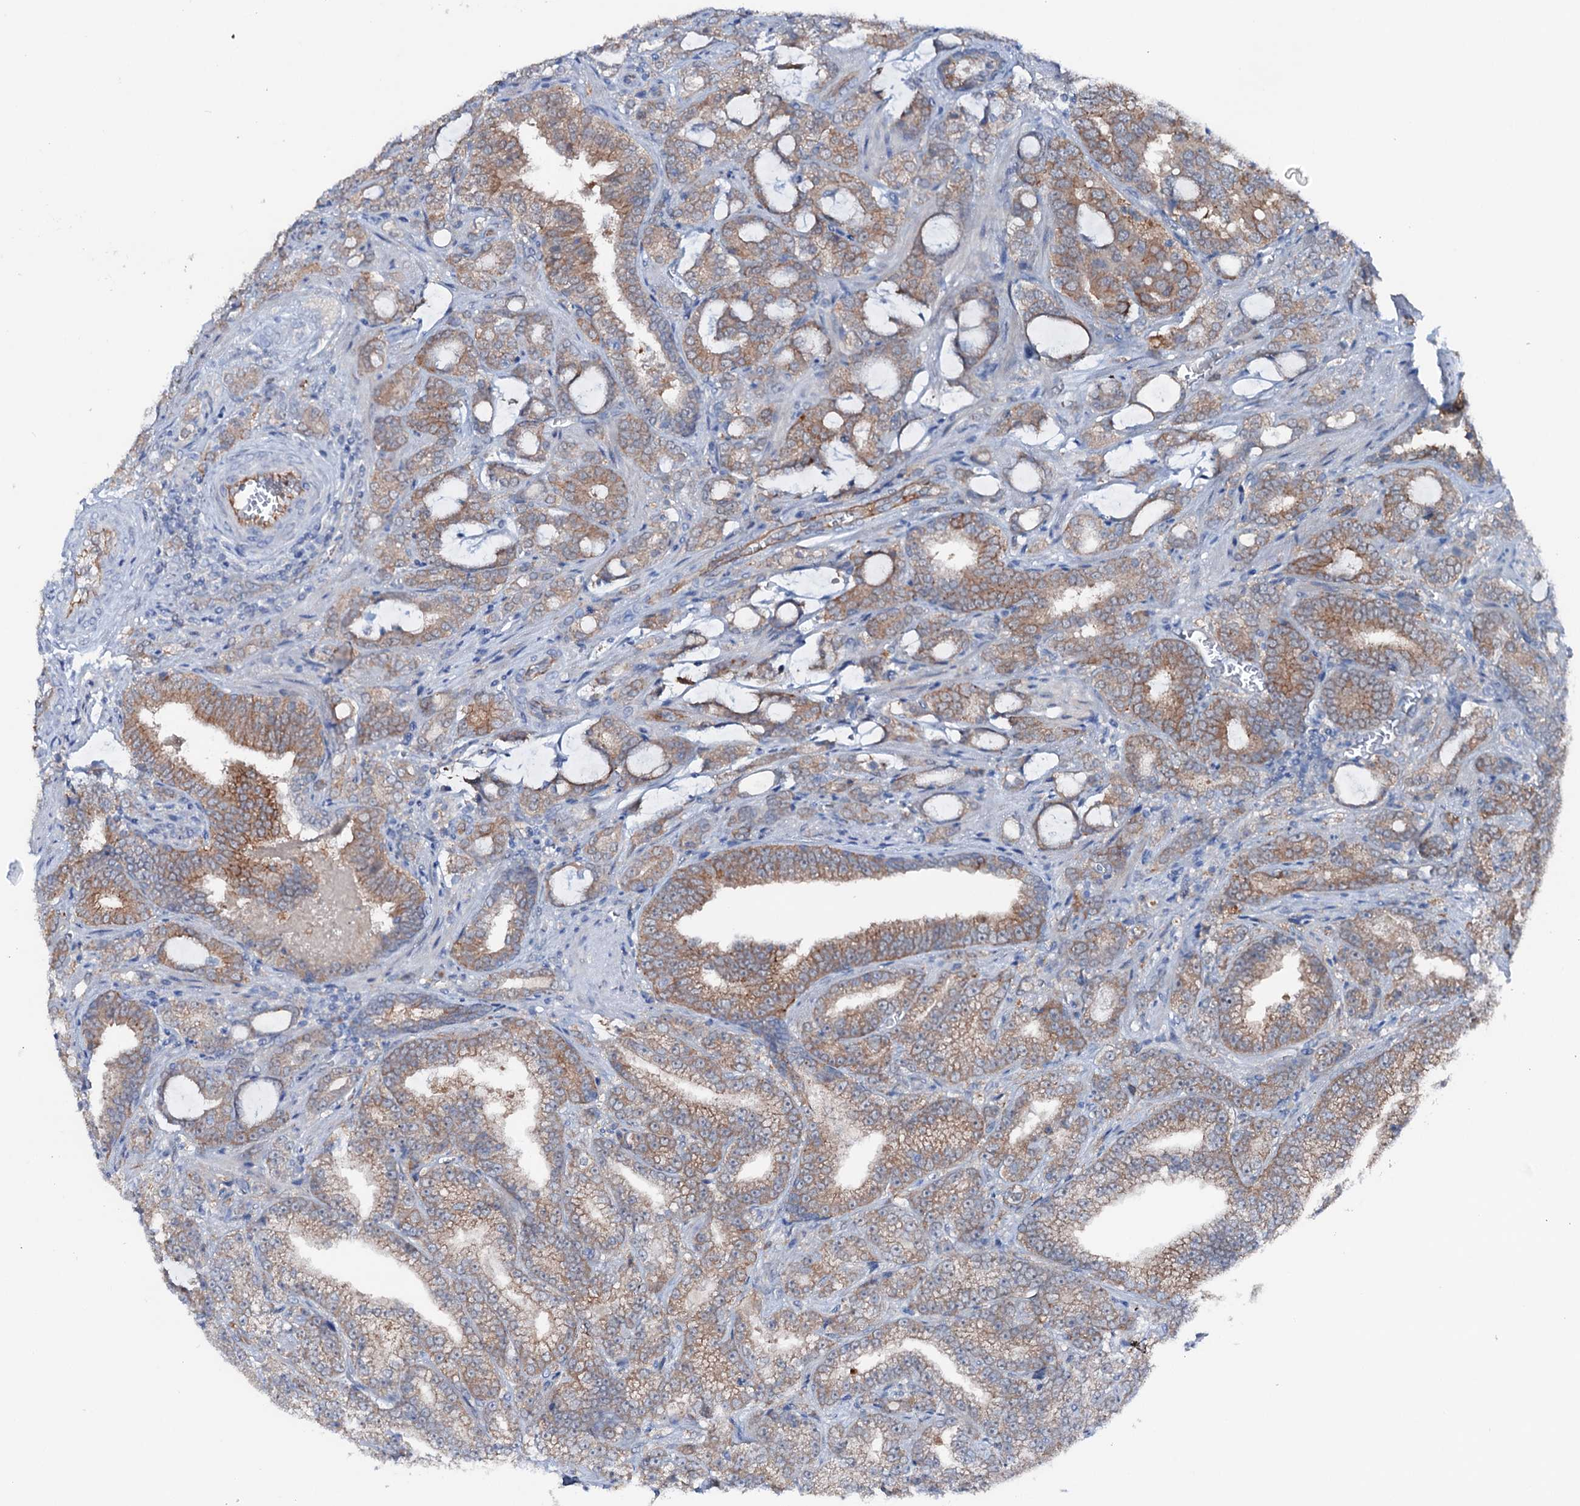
{"staining": {"intensity": "moderate", "quantity": ">75%", "location": "cytoplasmic/membranous"}, "tissue": "prostate cancer", "cell_type": "Tumor cells", "image_type": "cancer", "snomed": [{"axis": "morphology", "description": "Adenocarcinoma, High grade"}, {"axis": "topography", "description": "Prostate and seminal vesicle, NOS"}], "caption": "Protein staining by IHC reveals moderate cytoplasmic/membranous expression in approximately >75% of tumor cells in high-grade adenocarcinoma (prostate). (Stains: DAB in brown, nuclei in blue, Microscopy: brightfield microscopy at high magnification).", "gene": "SHROOM1", "patient": {"sex": "male", "age": 67}}